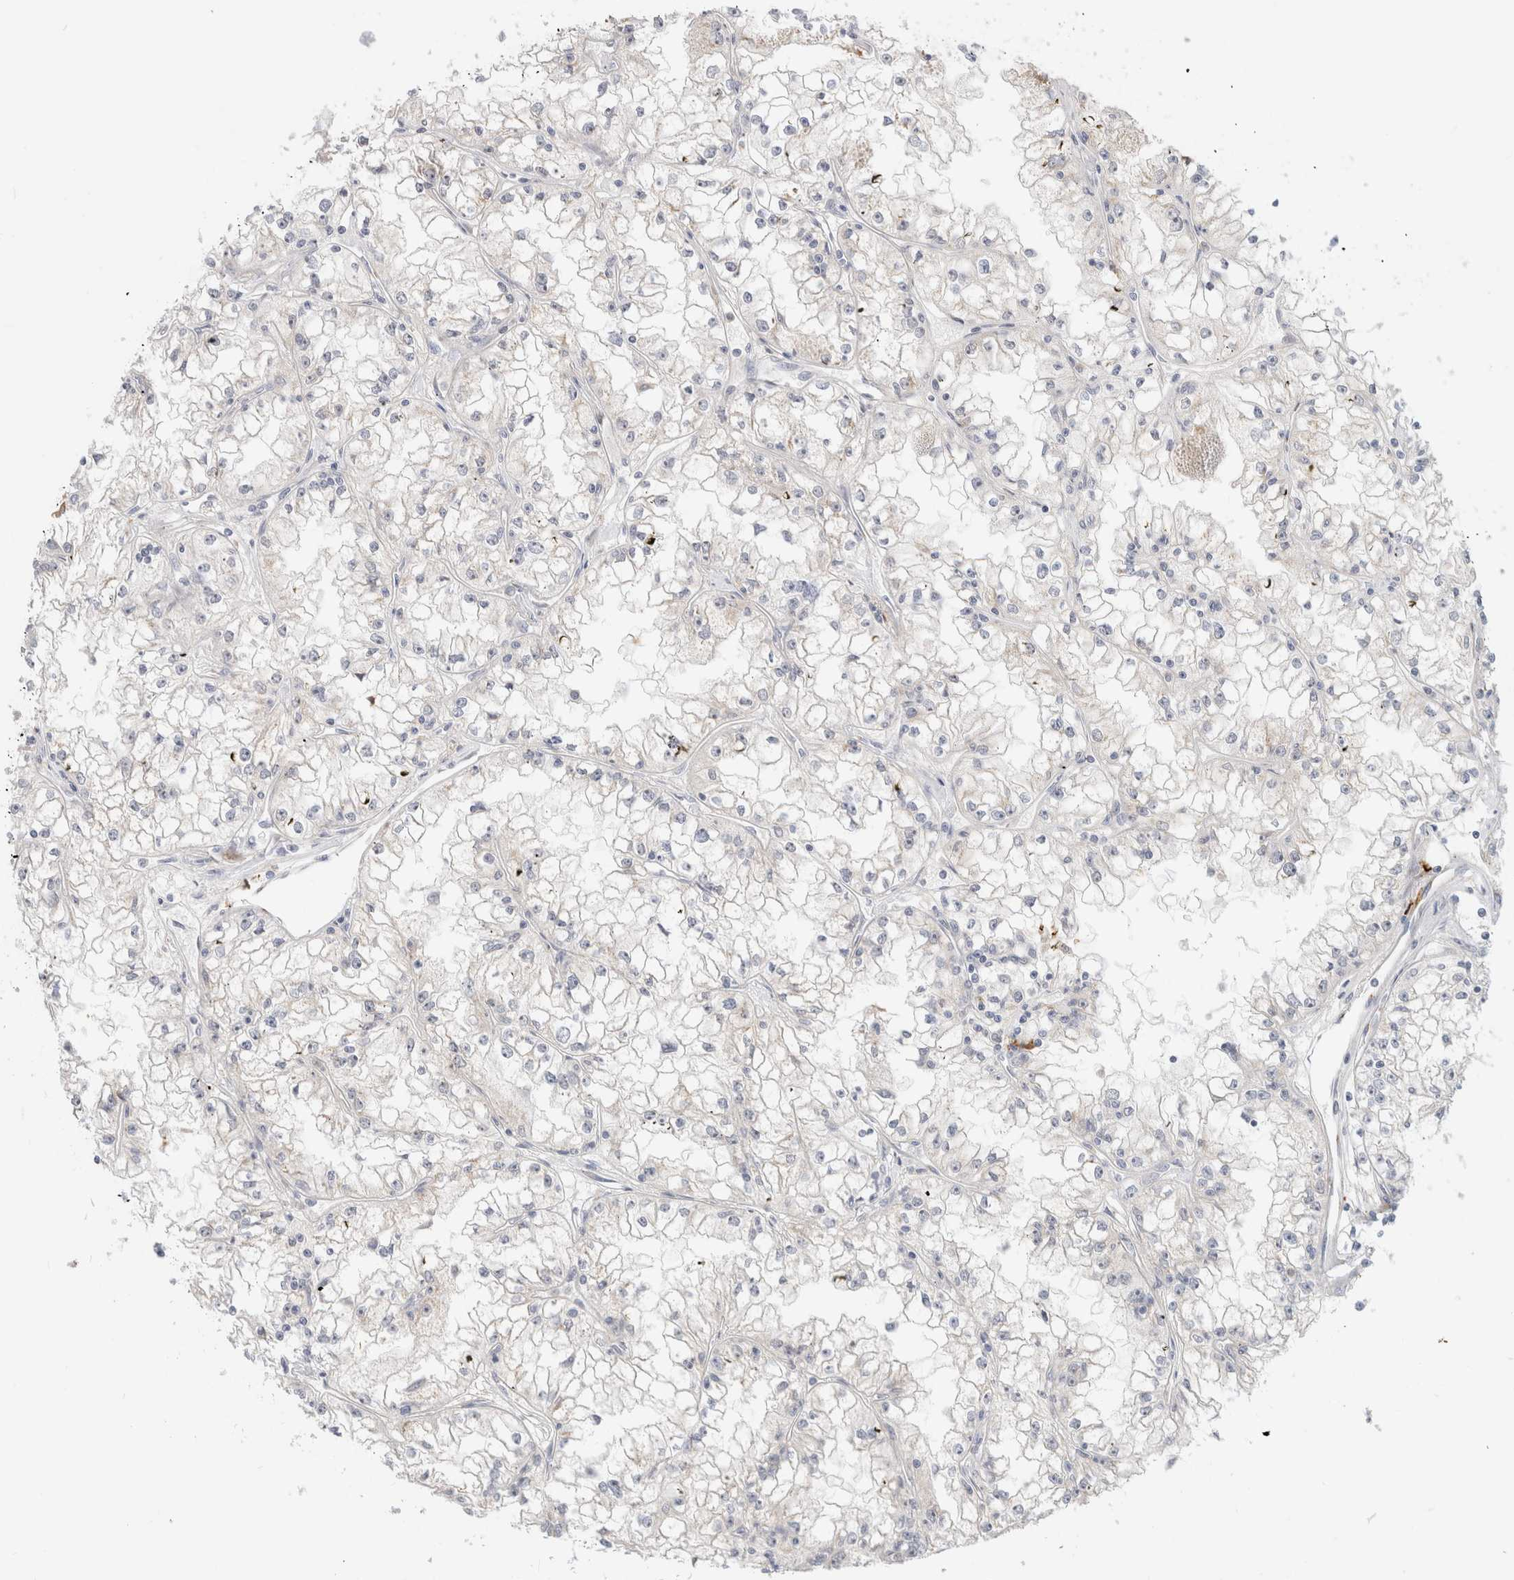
{"staining": {"intensity": "negative", "quantity": "none", "location": "none"}, "tissue": "renal cancer", "cell_type": "Tumor cells", "image_type": "cancer", "snomed": [{"axis": "morphology", "description": "Adenocarcinoma, NOS"}, {"axis": "topography", "description": "Kidney"}], "caption": "Tumor cells are negative for protein expression in human renal cancer. (Brightfield microscopy of DAB immunohistochemistry (IHC) at high magnification).", "gene": "EFCAB13", "patient": {"sex": "male", "age": 56}}